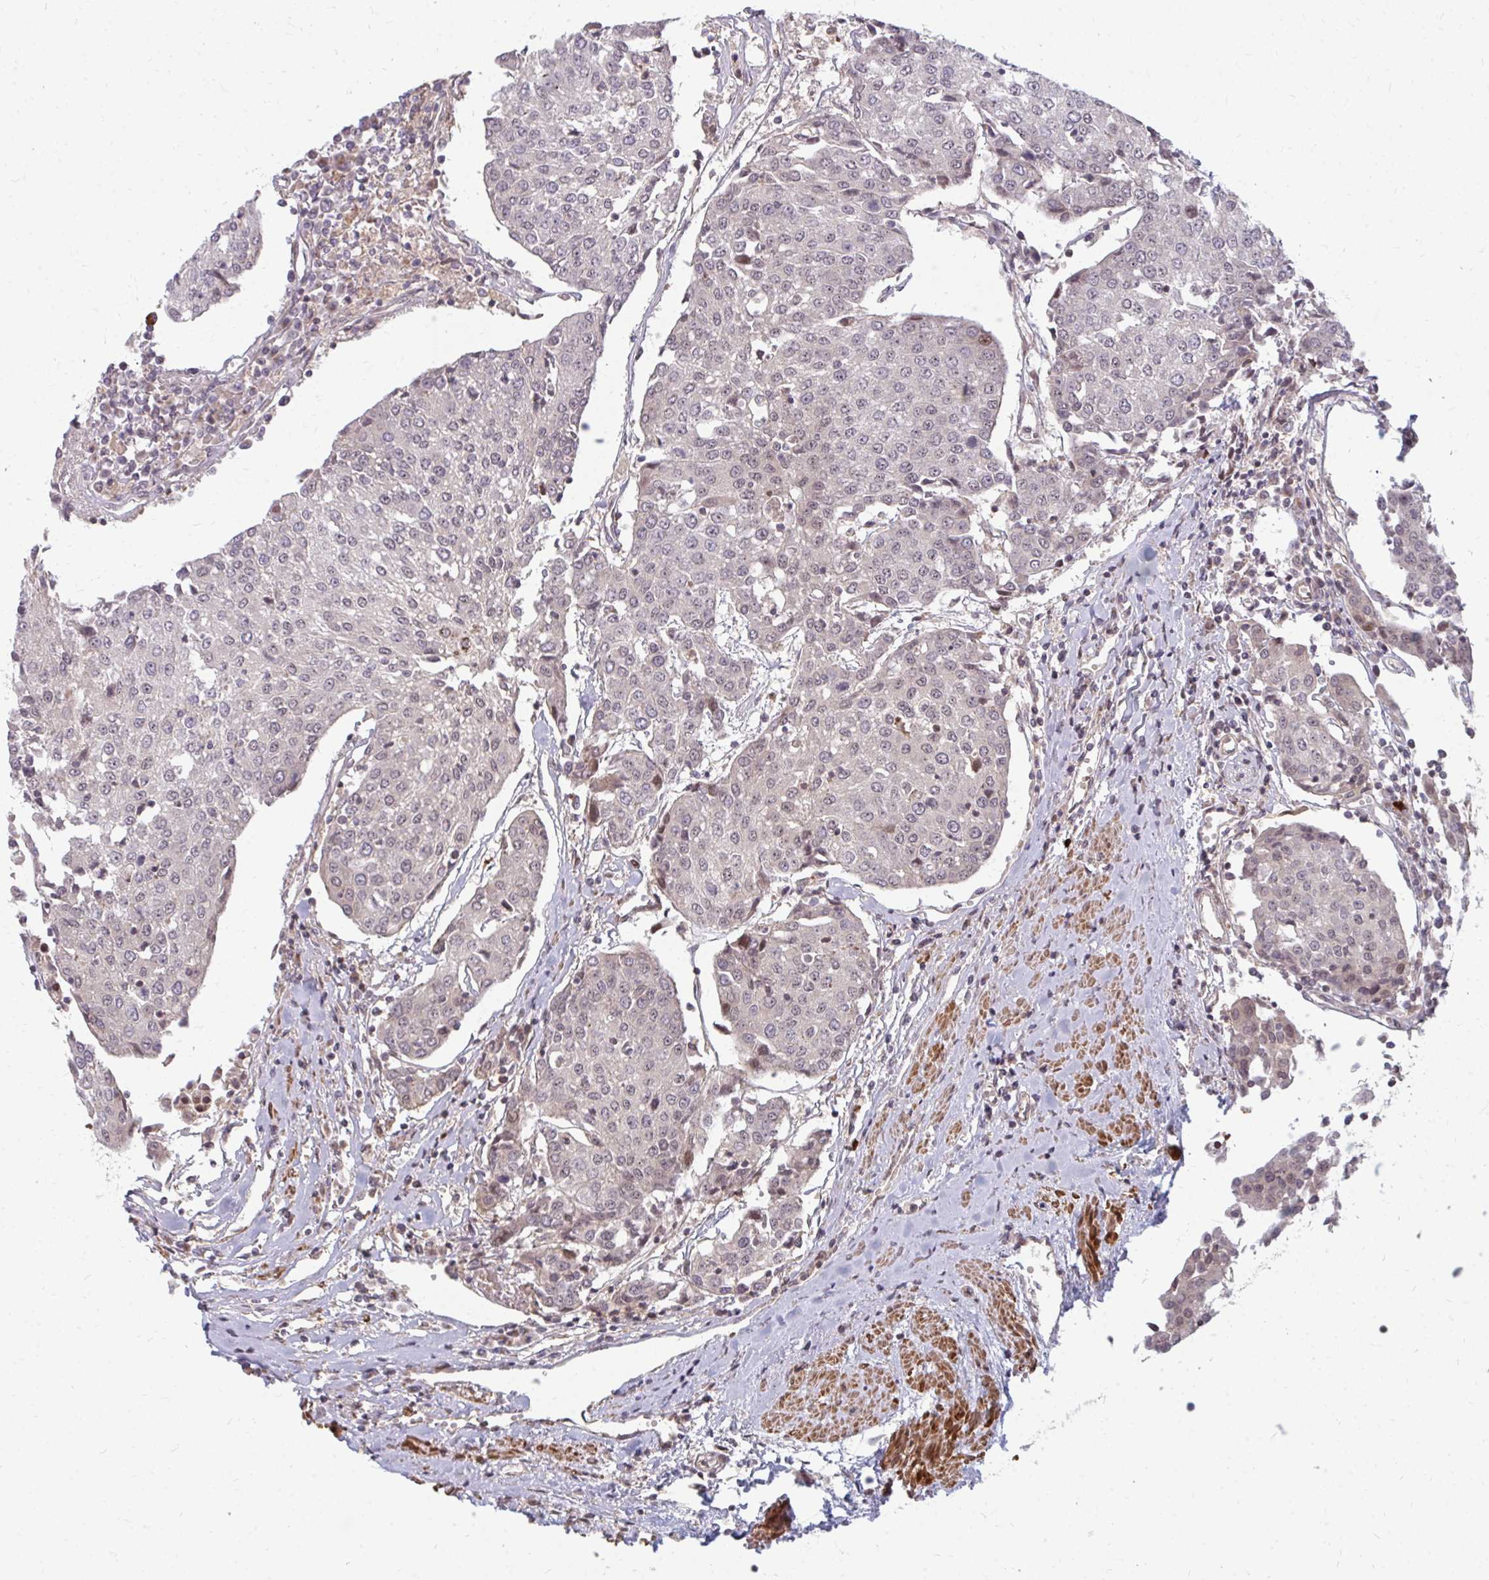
{"staining": {"intensity": "negative", "quantity": "none", "location": "none"}, "tissue": "urothelial cancer", "cell_type": "Tumor cells", "image_type": "cancer", "snomed": [{"axis": "morphology", "description": "Urothelial carcinoma, High grade"}, {"axis": "topography", "description": "Urinary bladder"}], "caption": "Photomicrograph shows no protein expression in tumor cells of high-grade urothelial carcinoma tissue.", "gene": "ZNF285", "patient": {"sex": "female", "age": 85}}